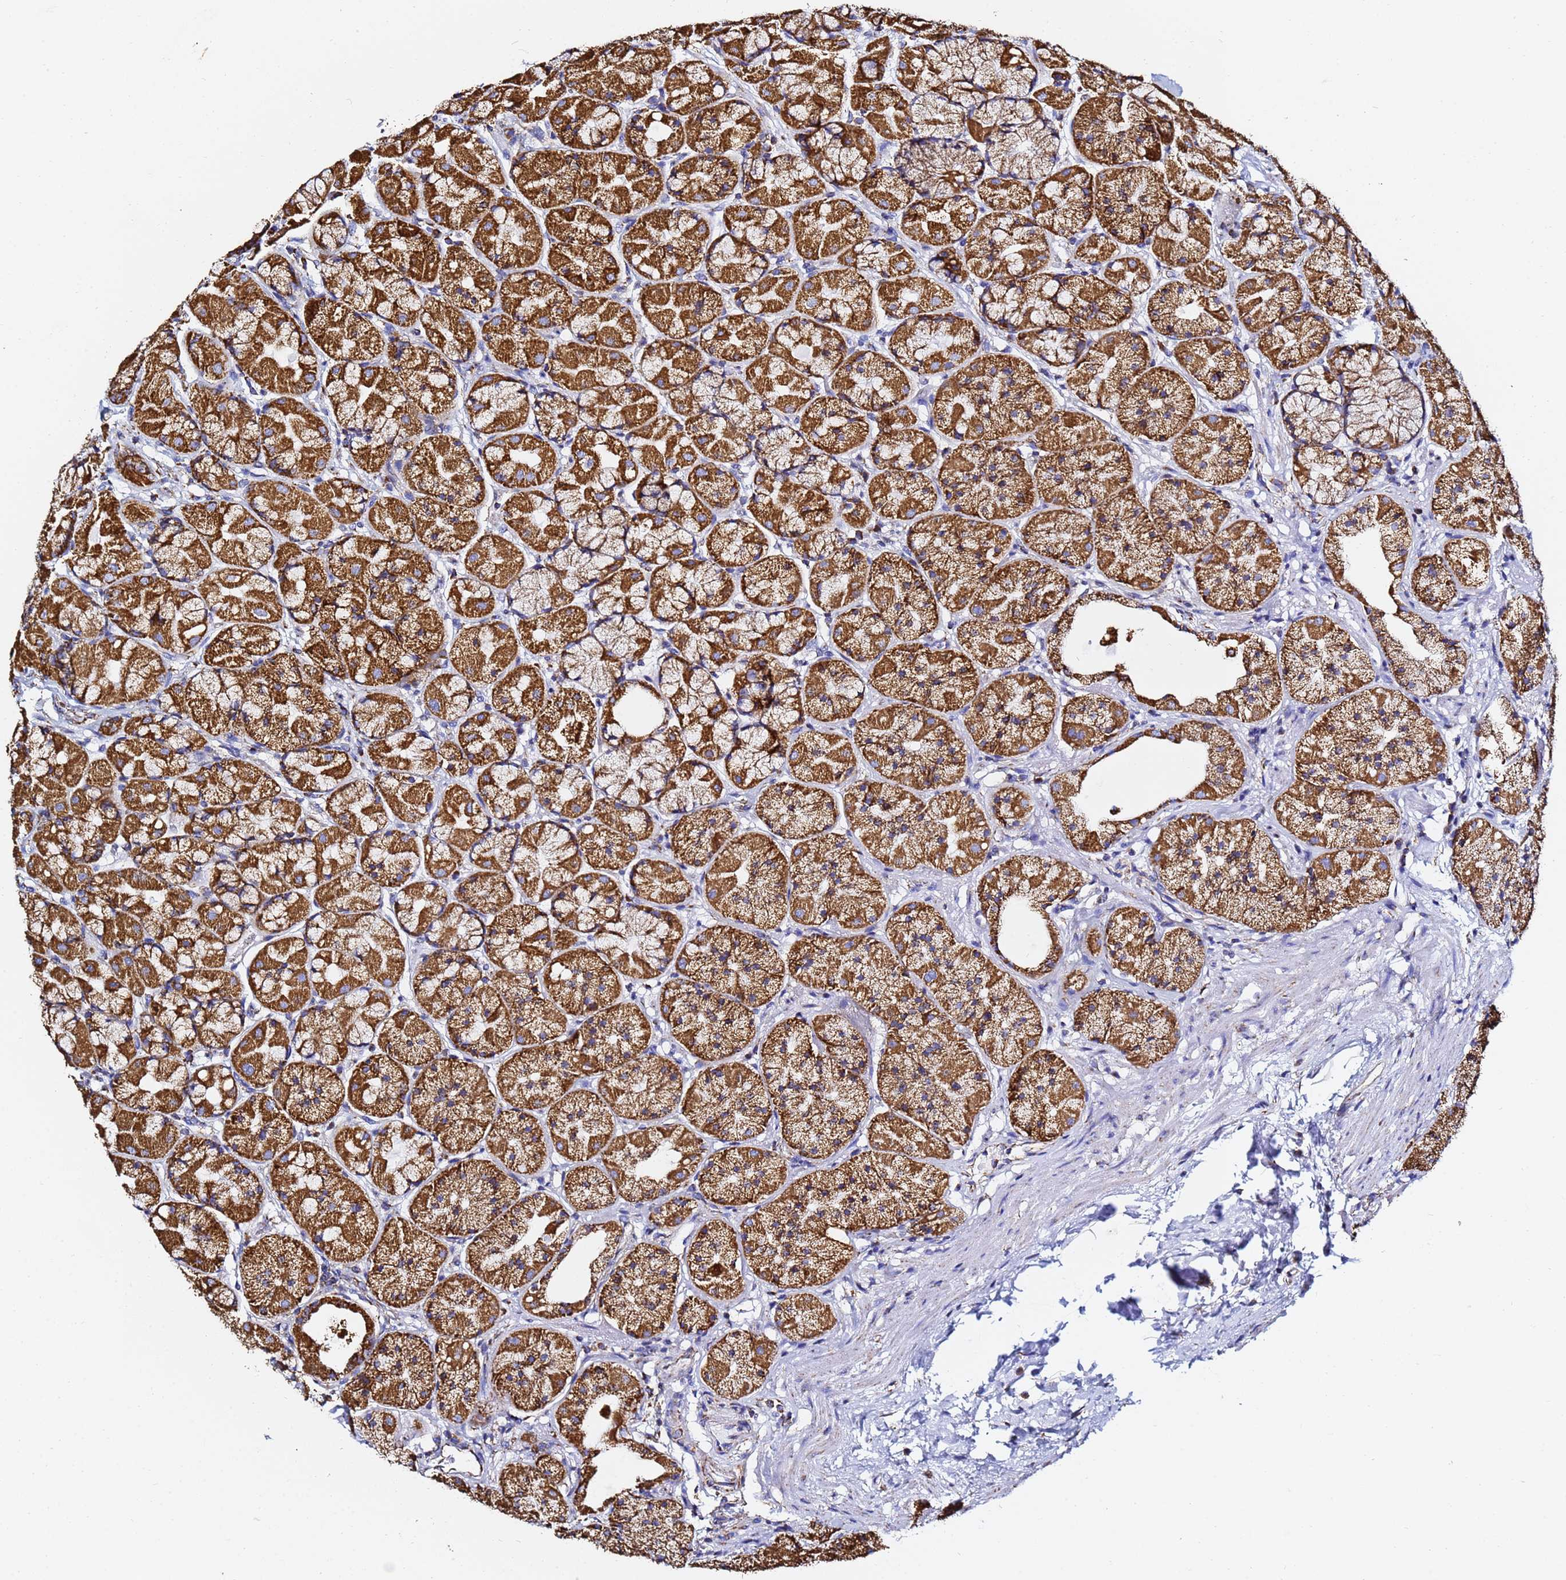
{"staining": {"intensity": "strong", "quantity": "25%-75%", "location": "cytoplasmic/membranous"}, "tissue": "stomach", "cell_type": "Glandular cells", "image_type": "normal", "snomed": [{"axis": "morphology", "description": "Normal tissue, NOS"}, {"axis": "topography", "description": "Stomach"}], "caption": "Immunohistochemistry photomicrograph of unremarkable stomach stained for a protein (brown), which exhibits high levels of strong cytoplasmic/membranous staining in about 25%-75% of glandular cells.", "gene": "PHB2", "patient": {"sex": "male", "age": 57}}